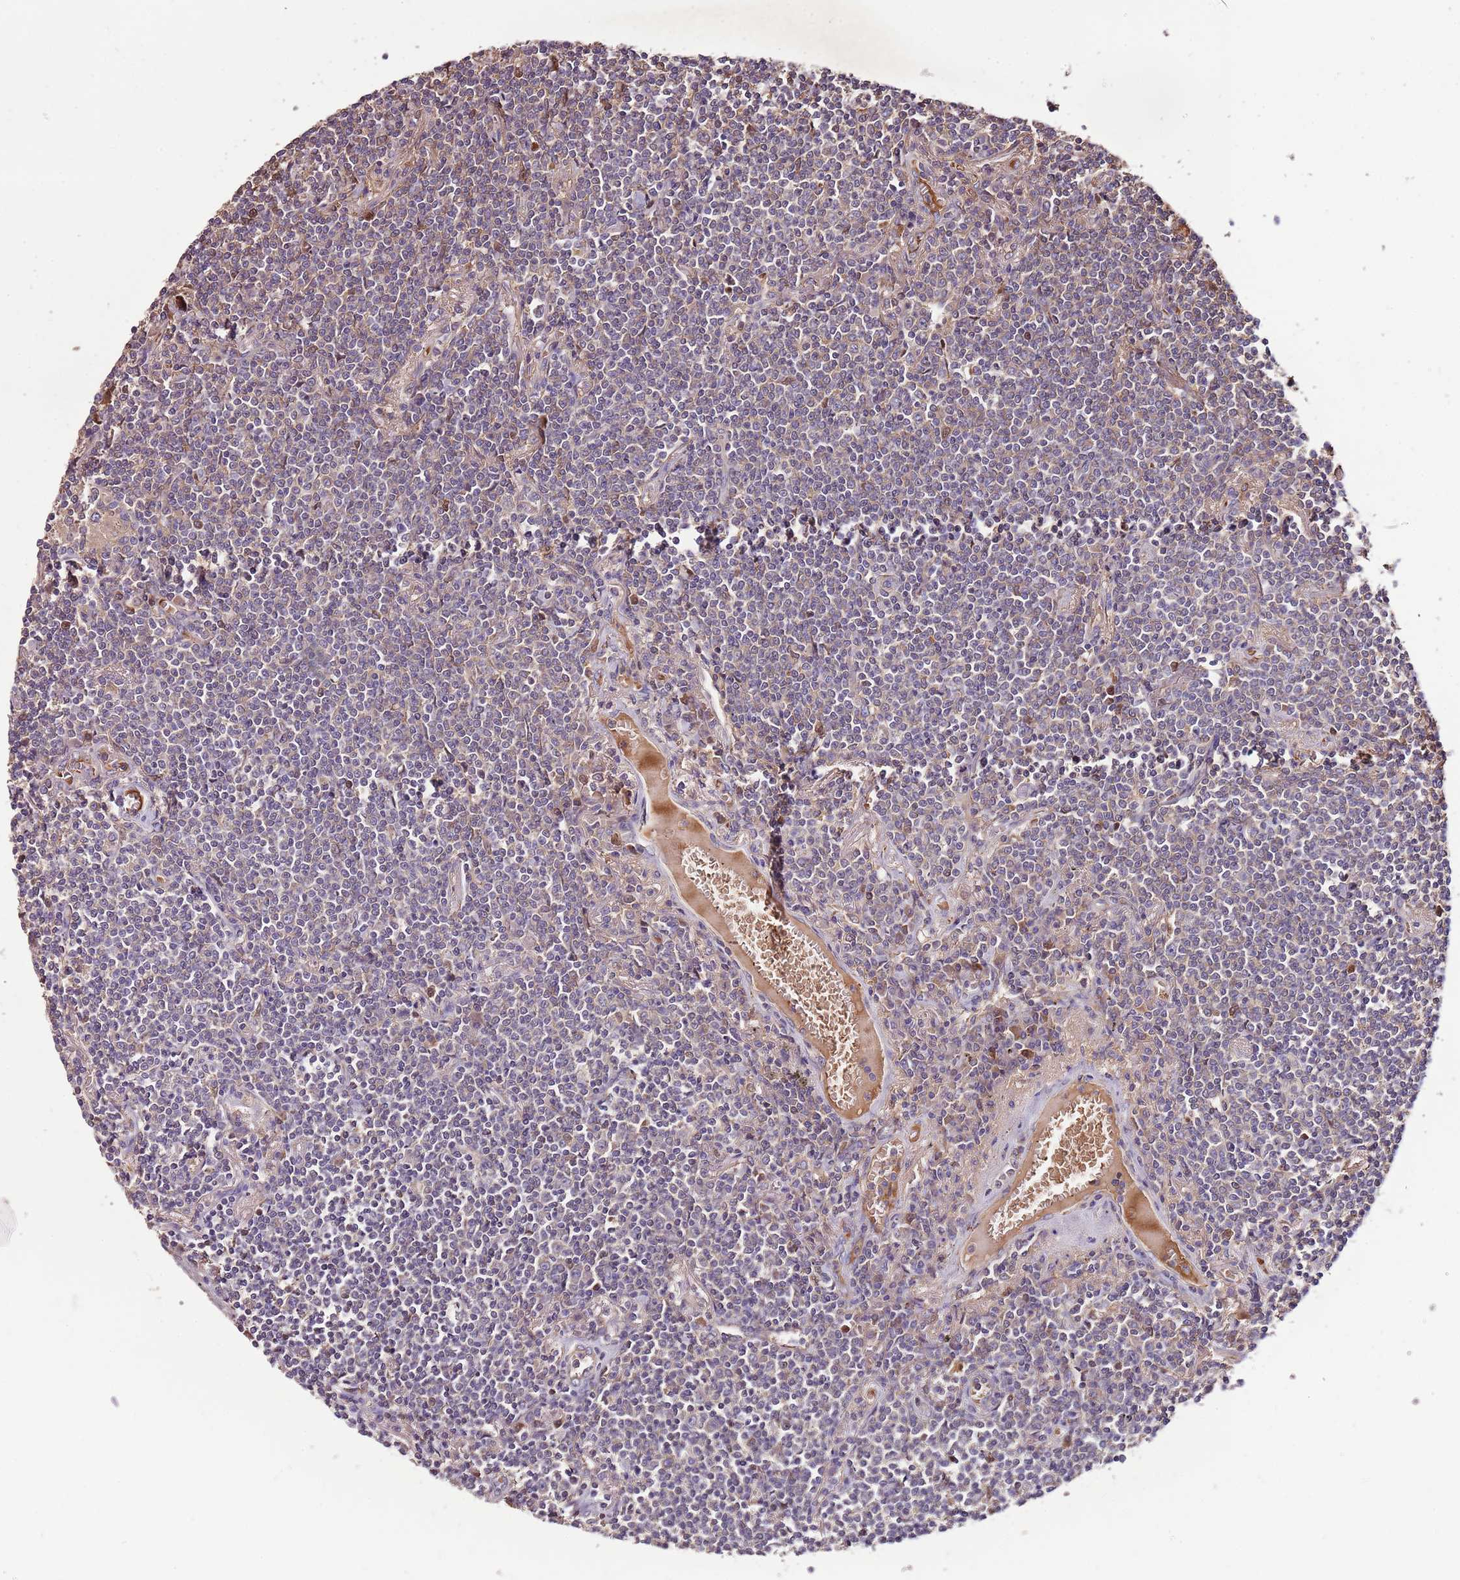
{"staining": {"intensity": "weak", "quantity": "<25%", "location": "cytoplasmic/membranous"}, "tissue": "lymphoma", "cell_type": "Tumor cells", "image_type": "cancer", "snomed": [{"axis": "morphology", "description": "Malignant lymphoma, non-Hodgkin's type, Low grade"}, {"axis": "topography", "description": "Lung"}], "caption": "Low-grade malignant lymphoma, non-Hodgkin's type was stained to show a protein in brown. There is no significant staining in tumor cells.", "gene": "DENR", "patient": {"sex": "female", "age": 71}}